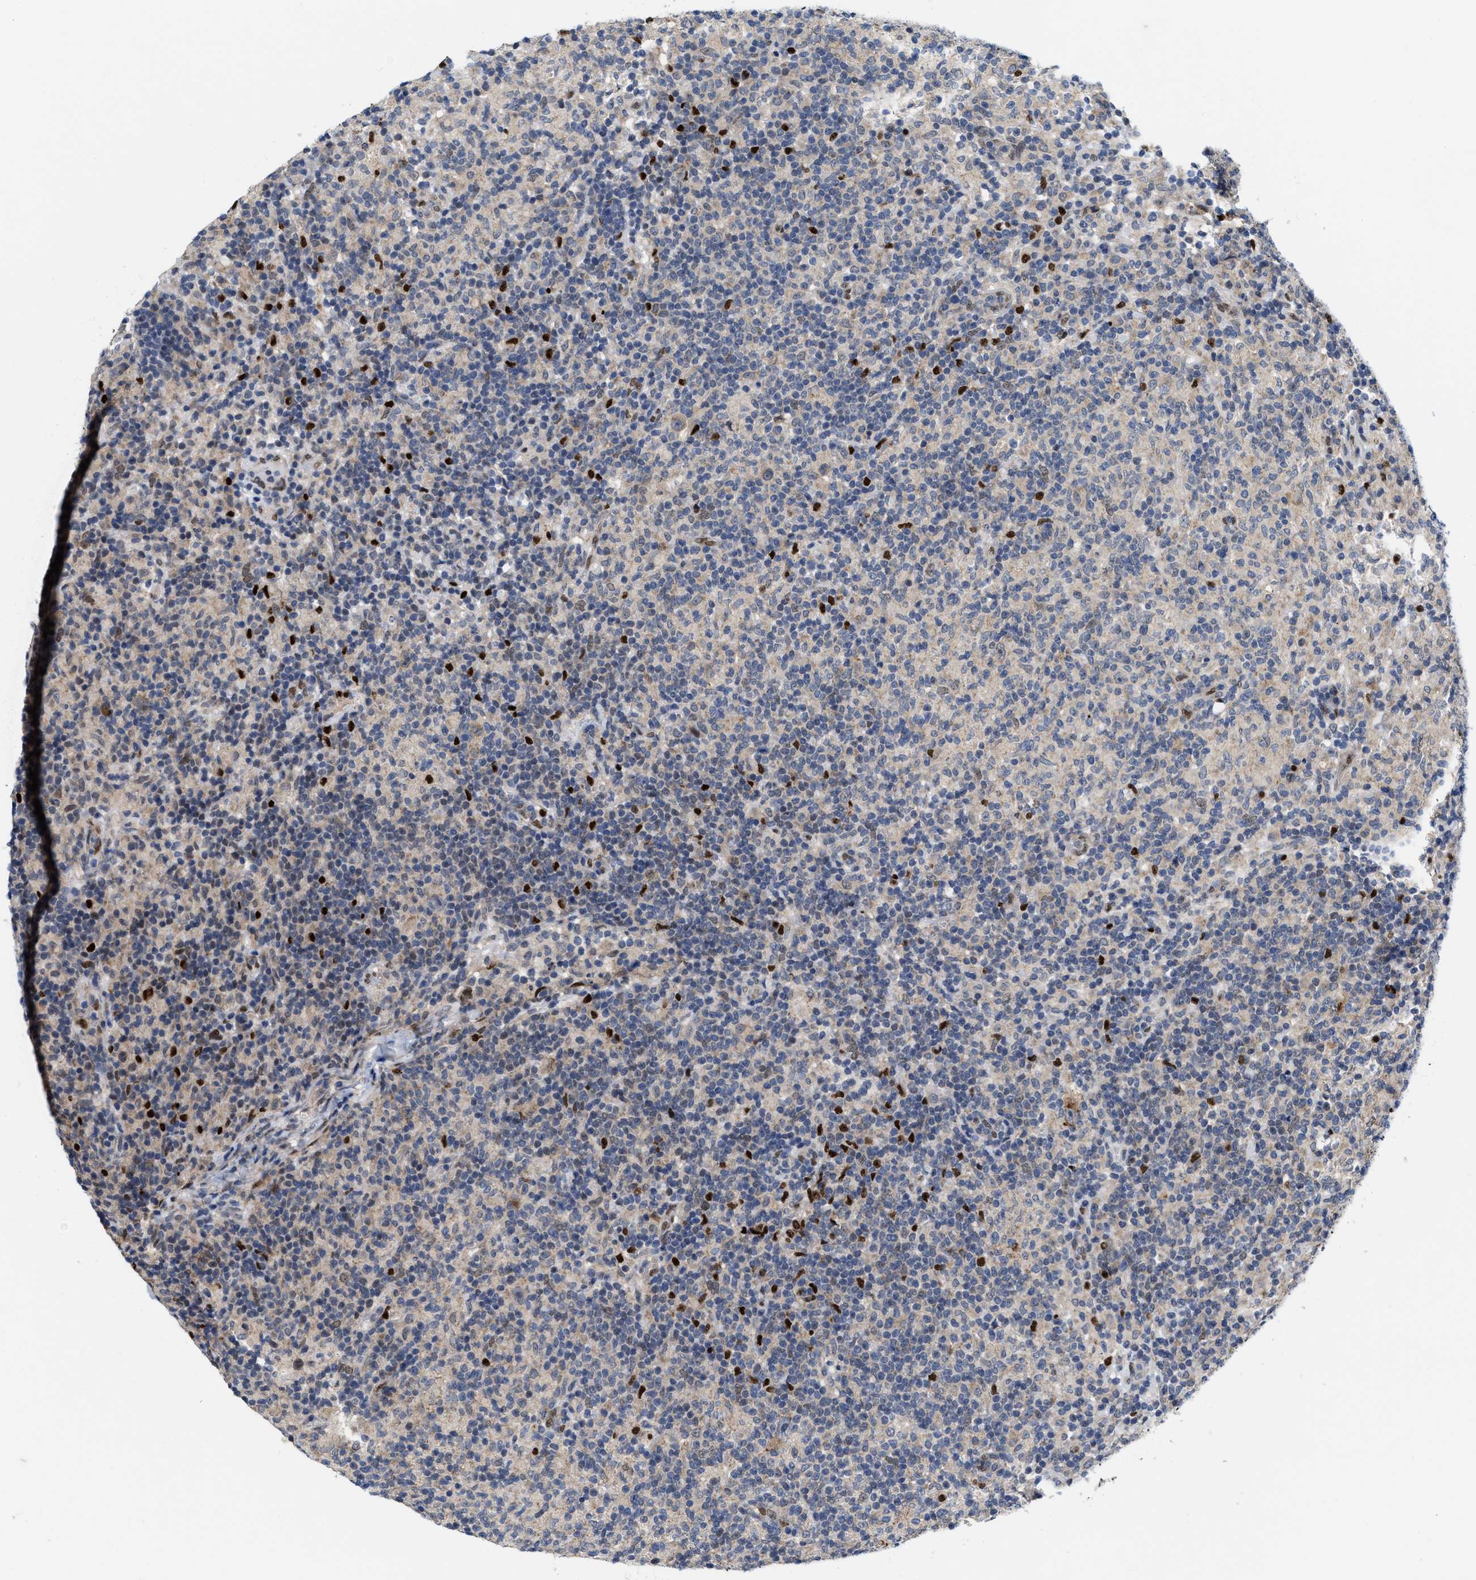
{"staining": {"intensity": "moderate", "quantity": "<25%", "location": "cytoplasmic/membranous"}, "tissue": "lymphoma", "cell_type": "Tumor cells", "image_type": "cancer", "snomed": [{"axis": "morphology", "description": "Hodgkin's disease, NOS"}, {"axis": "topography", "description": "Lymph node"}], "caption": "IHC of Hodgkin's disease reveals low levels of moderate cytoplasmic/membranous positivity in about <25% of tumor cells. Using DAB (3,3'-diaminobenzidine) (brown) and hematoxylin (blue) stains, captured at high magnification using brightfield microscopy.", "gene": "TCF4", "patient": {"sex": "male", "age": 70}}